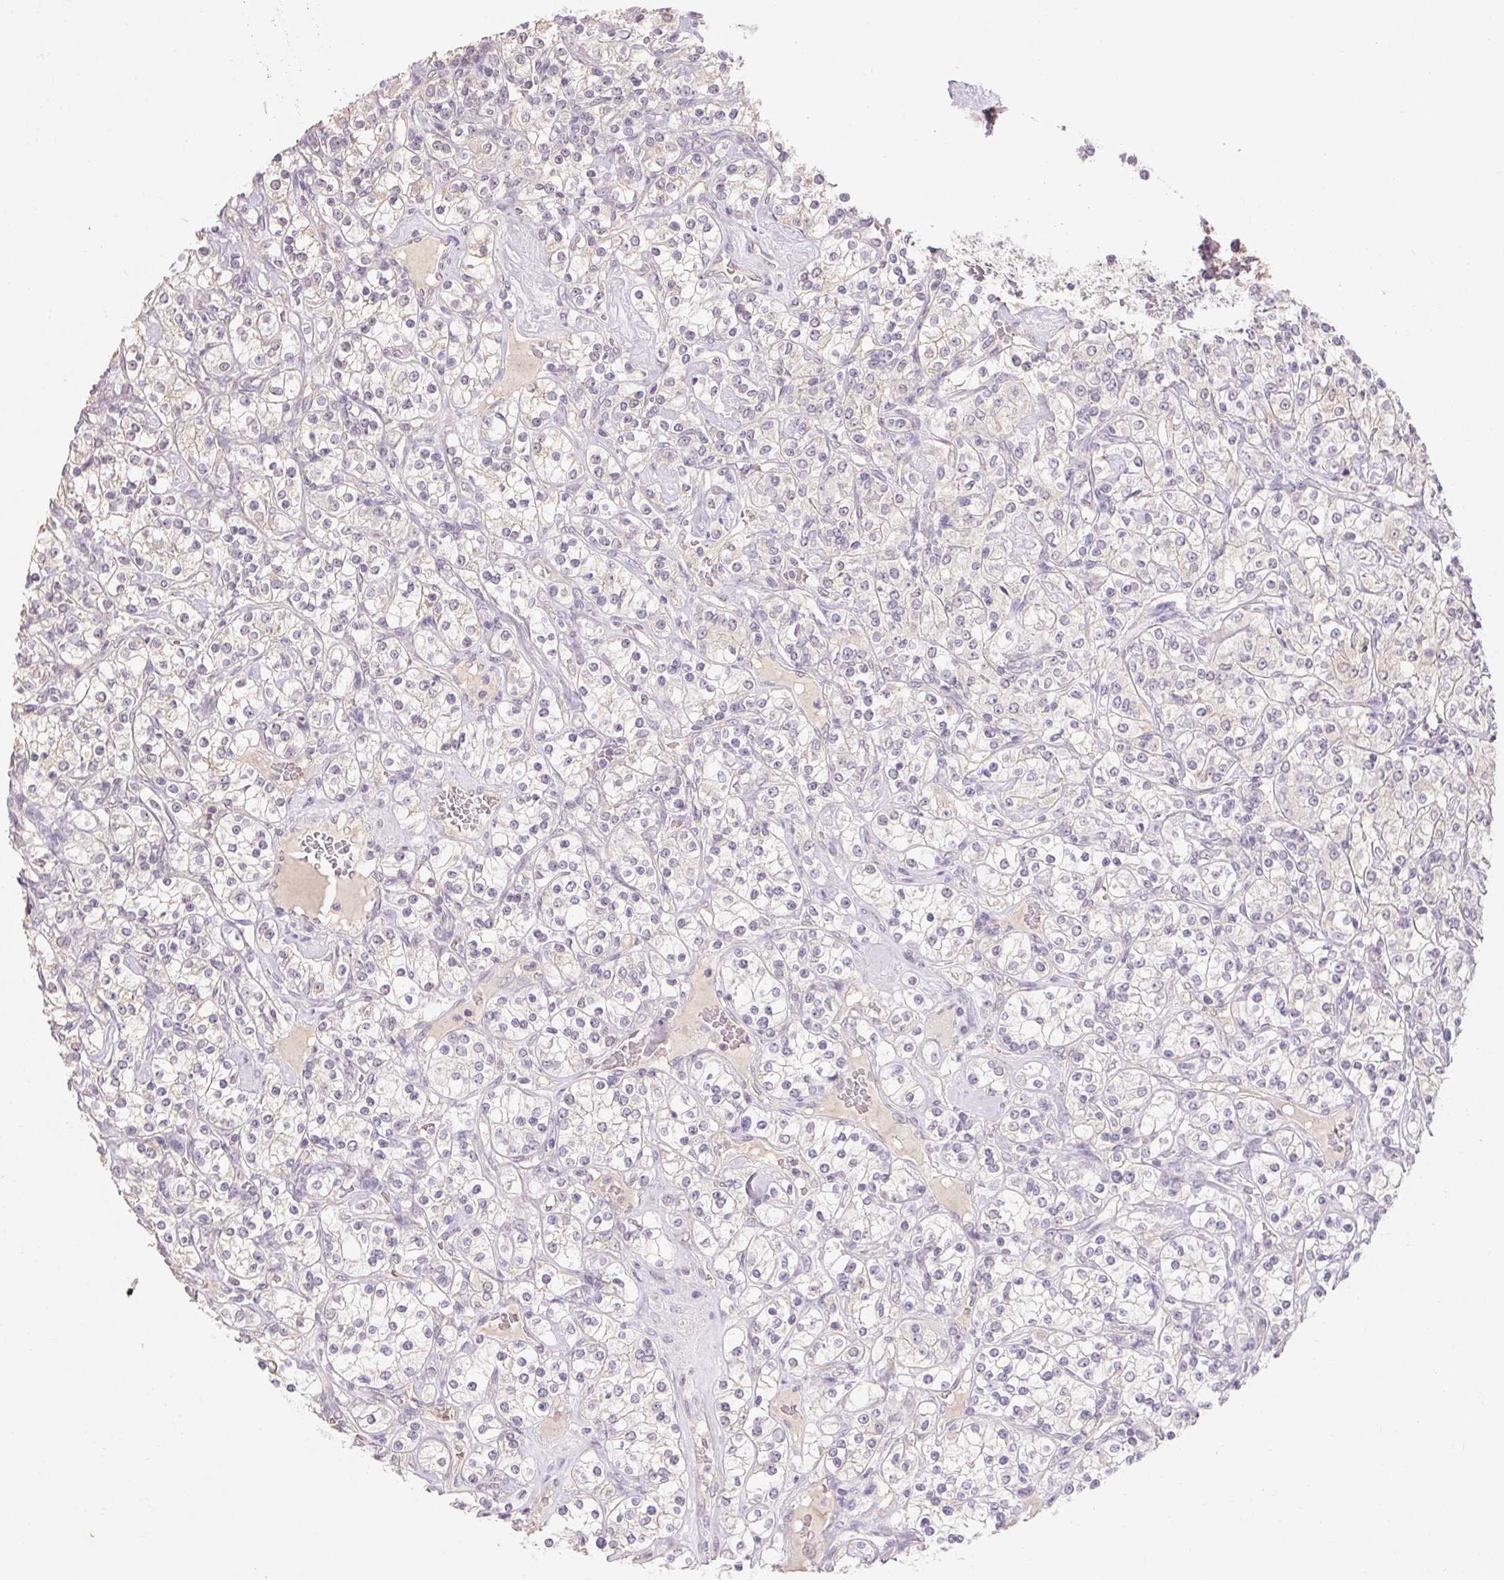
{"staining": {"intensity": "negative", "quantity": "none", "location": "none"}, "tissue": "renal cancer", "cell_type": "Tumor cells", "image_type": "cancer", "snomed": [{"axis": "morphology", "description": "Adenocarcinoma, NOS"}, {"axis": "topography", "description": "Kidney"}], "caption": "Immunohistochemical staining of human renal cancer shows no significant staining in tumor cells.", "gene": "MAP7D2", "patient": {"sex": "male", "age": 77}}